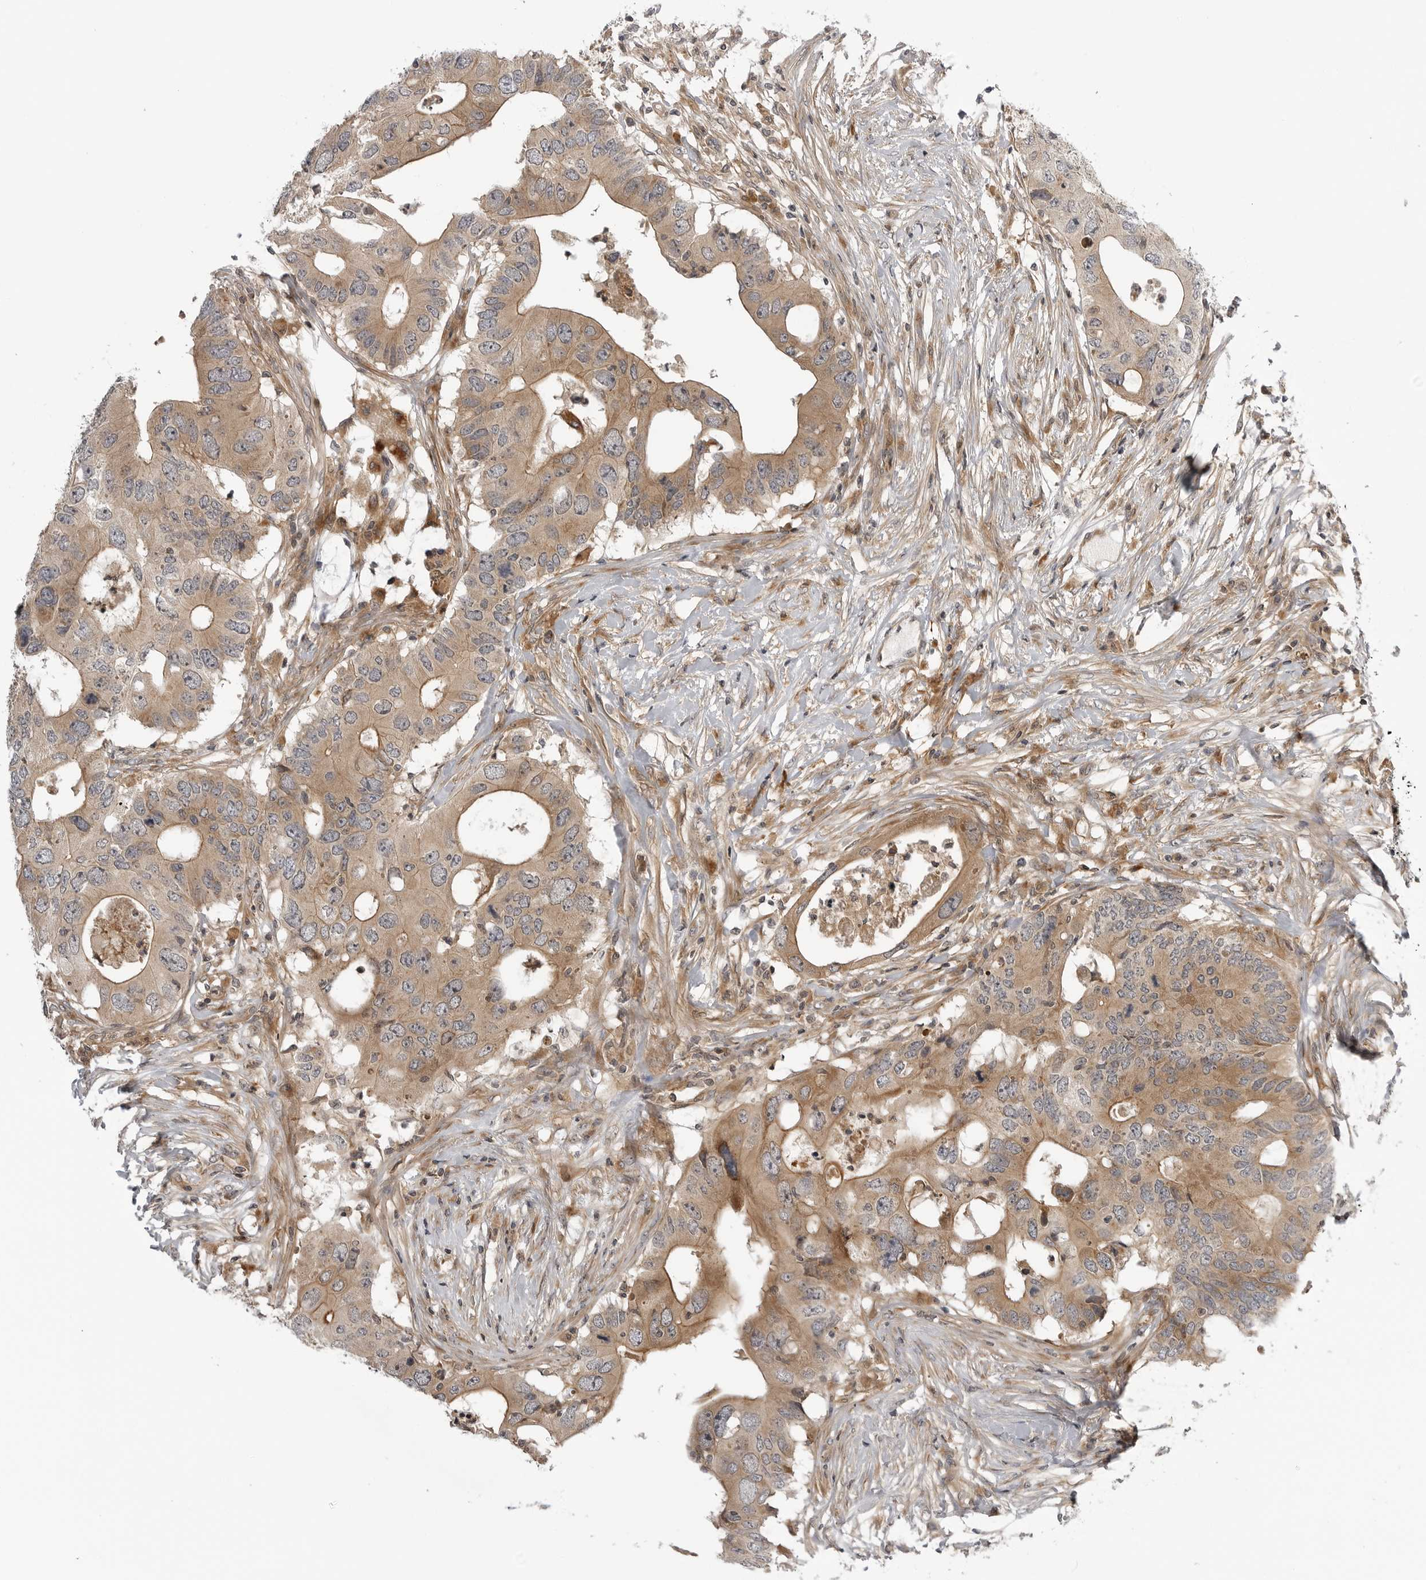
{"staining": {"intensity": "weak", "quantity": ">75%", "location": "cytoplasmic/membranous"}, "tissue": "colorectal cancer", "cell_type": "Tumor cells", "image_type": "cancer", "snomed": [{"axis": "morphology", "description": "Adenocarcinoma, NOS"}, {"axis": "topography", "description": "Colon"}], "caption": "Immunohistochemistry of colorectal cancer shows low levels of weak cytoplasmic/membranous expression in about >75% of tumor cells.", "gene": "LRRC45", "patient": {"sex": "male", "age": 71}}